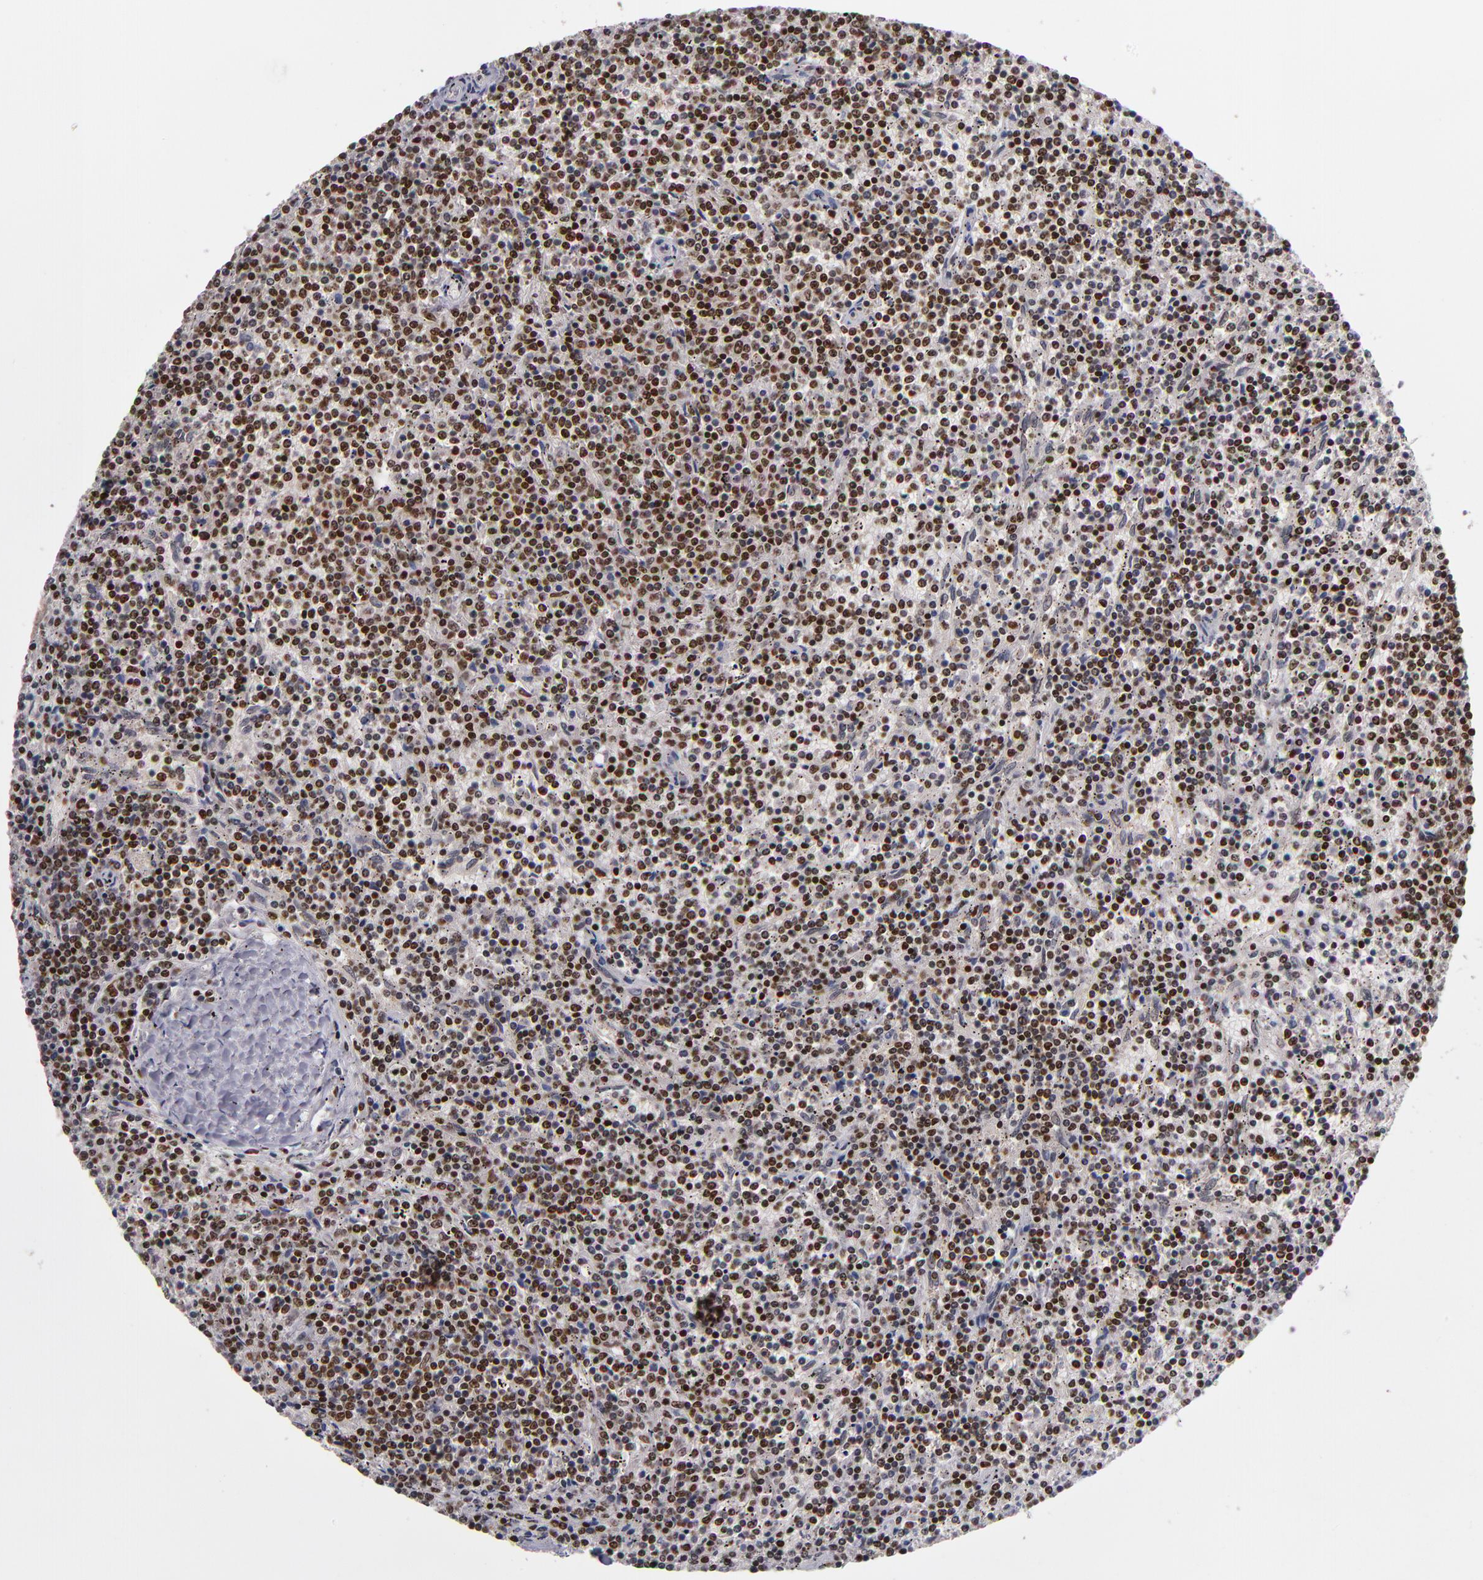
{"staining": {"intensity": "moderate", "quantity": "25%-75%", "location": "nuclear"}, "tissue": "lymphoma", "cell_type": "Tumor cells", "image_type": "cancer", "snomed": [{"axis": "morphology", "description": "Malignant lymphoma, non-Hodgkin's type, Low grade"}, {"axis": "topography", "description": "Spleen"}], "caption": "Immunohistochemical staining of human lymphoma shows medium levels of moderate nuclear protein staining in approximately 25%-75% of tumor cells.", "gene": "KDM6A", "patient": {"sex": "female", "age": 50}}